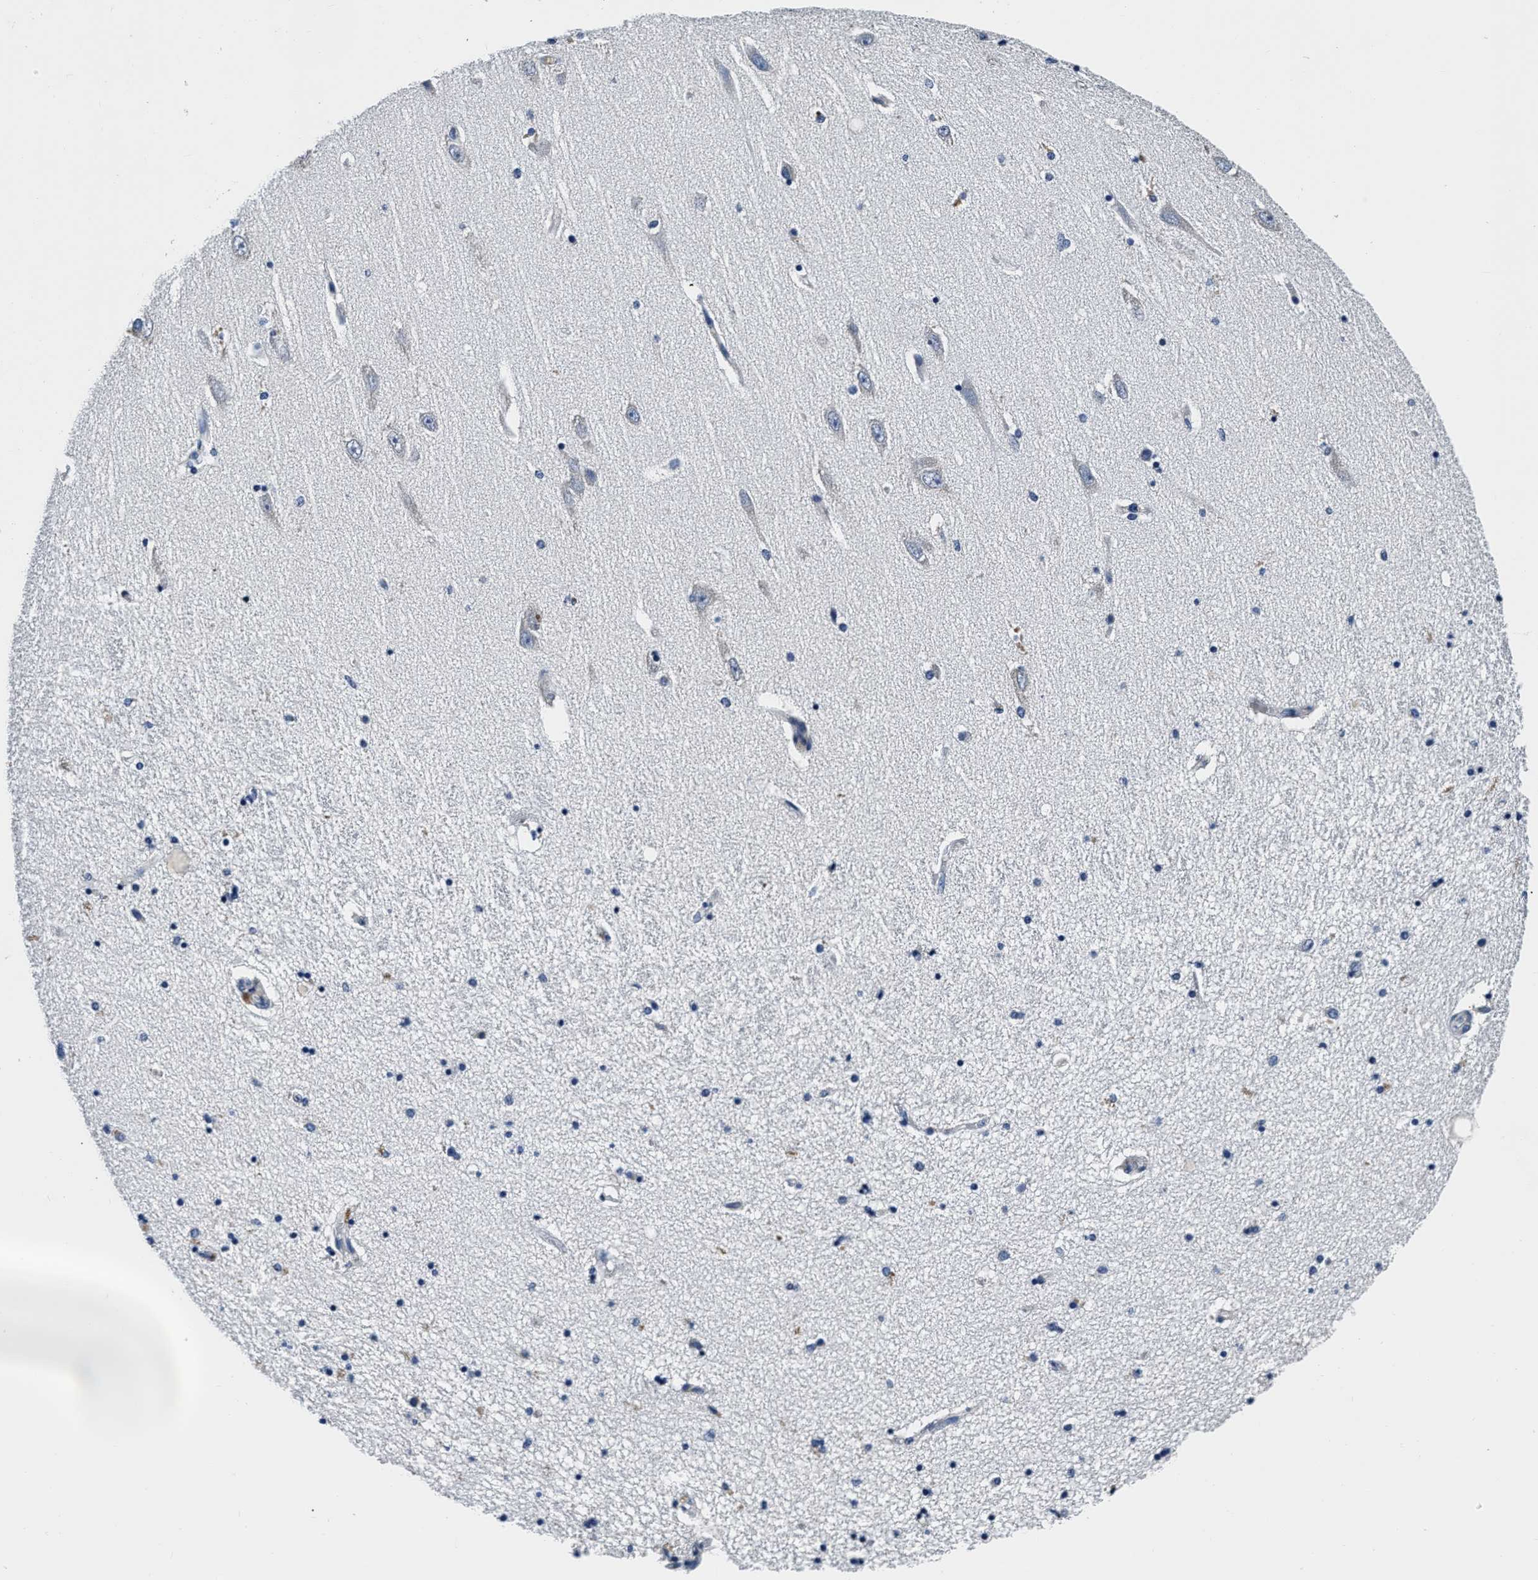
{"staining": {"intensity": "negative", "quantity": "none", "location": "none"}, "tissue": "hippocampus", "cell_type": "Glial cells", "image_type": "normal", "snomed": [{"axis": "morphology", "description": "Normal tissue, NOS"}, {"axis": "topography", "description": "Hippocampus"}], "caption": "An image of hippocampus stained for a protein reveals no brown staining in glial cells.", "gene": "GRN", "patient": {"sex": "female", "age": 54}}